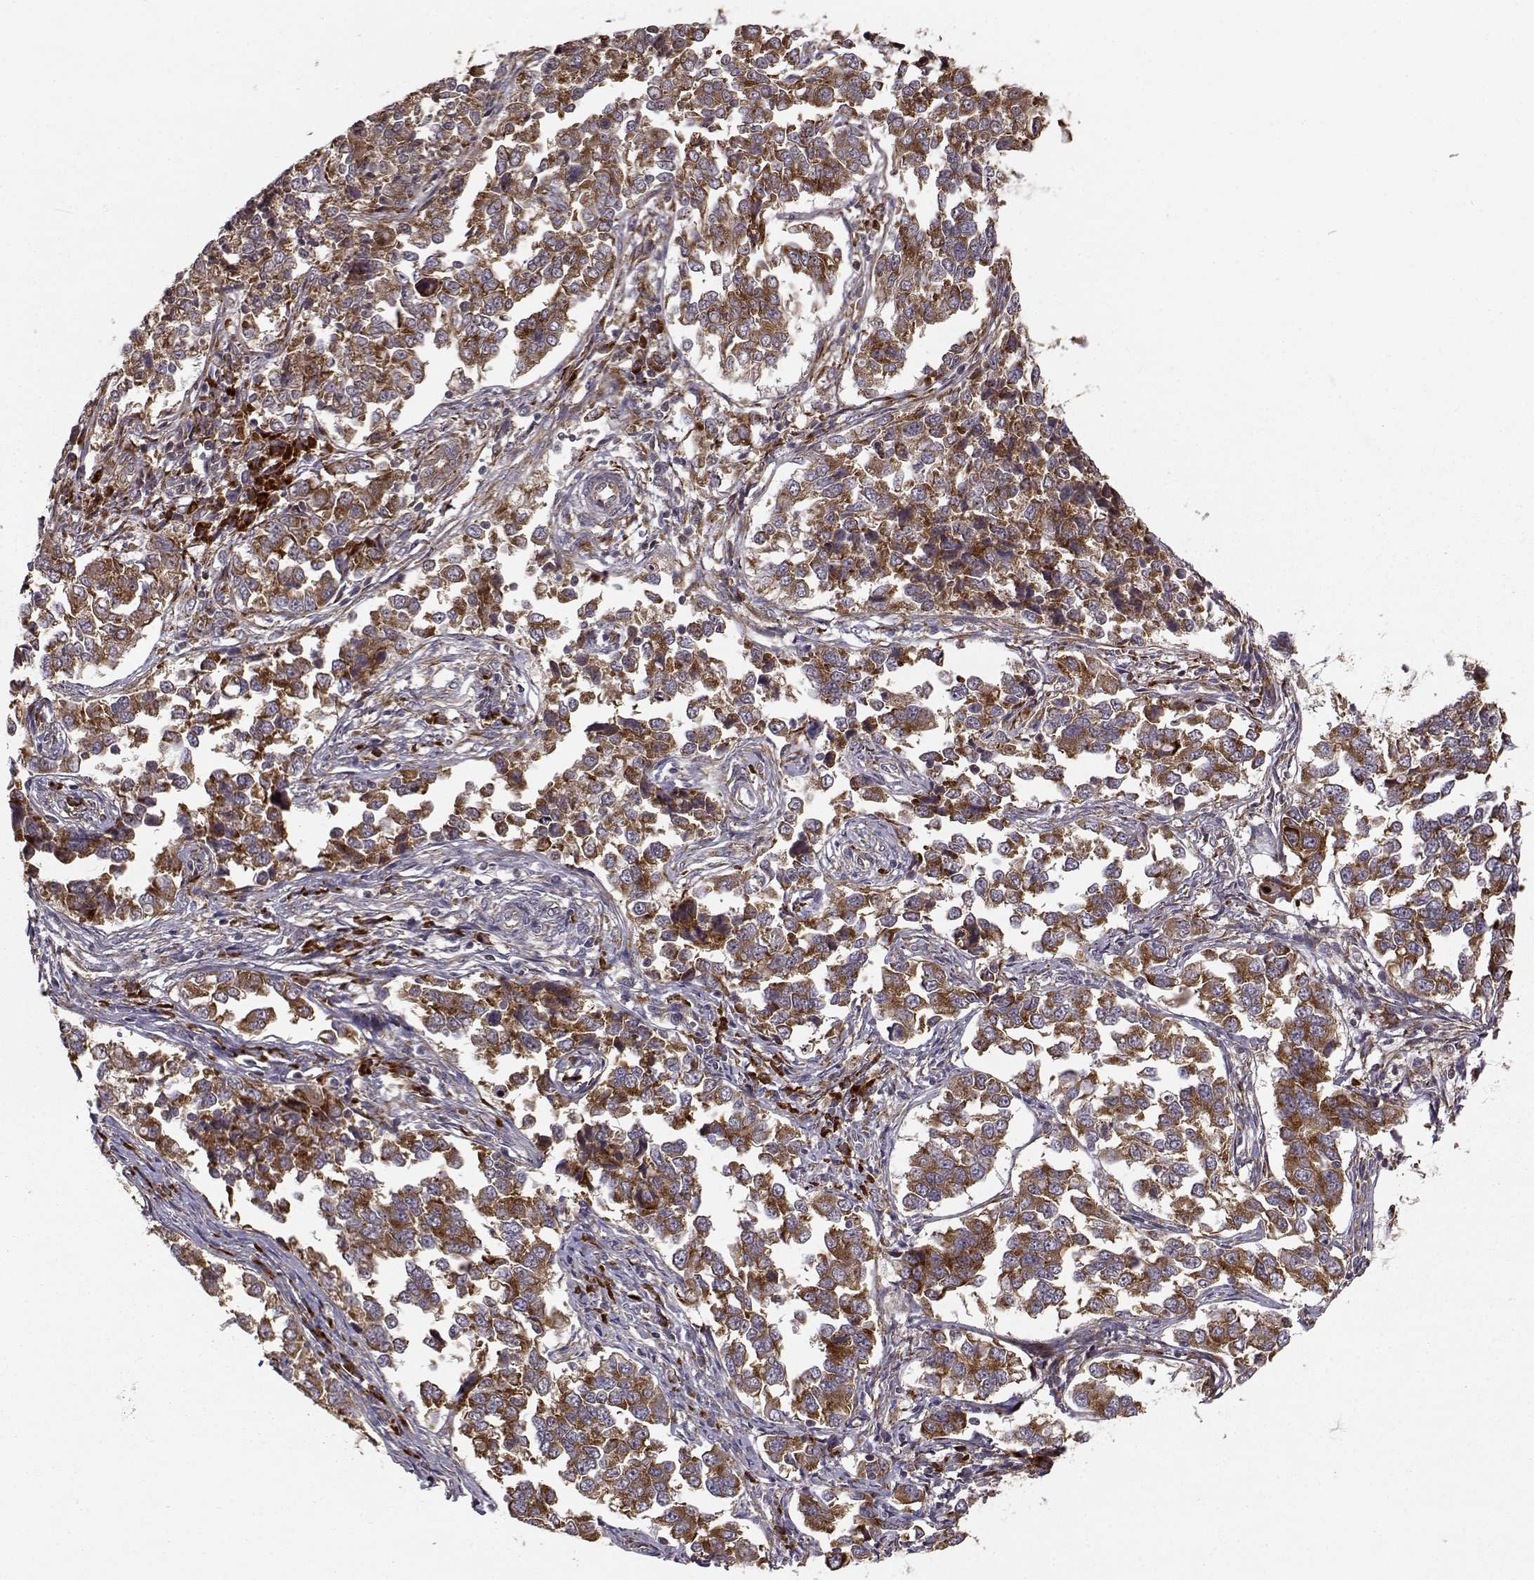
{"staining": {"intensity": "strong", "quantity": ">75%", "location": "cytoplasmic/membranous"}, "tissue": "endometrial cancer", "cell_type": "Tumor cells", "image_type": "cancer", "snomed": [{"axis": "morphology", "description": "Adenocarcinoma, NOS"}, {"axis": "topography", "description": "Endometrium"}], "caption": "There is high levels of strong cytoplasmic/membranous expression in tumor cells of adenocarcinoma (endometrial), as demonstrated by immunohistochemical staining (brown color).", "gene": "RPL31", "patient": {"sex": "female", "age": 43}}